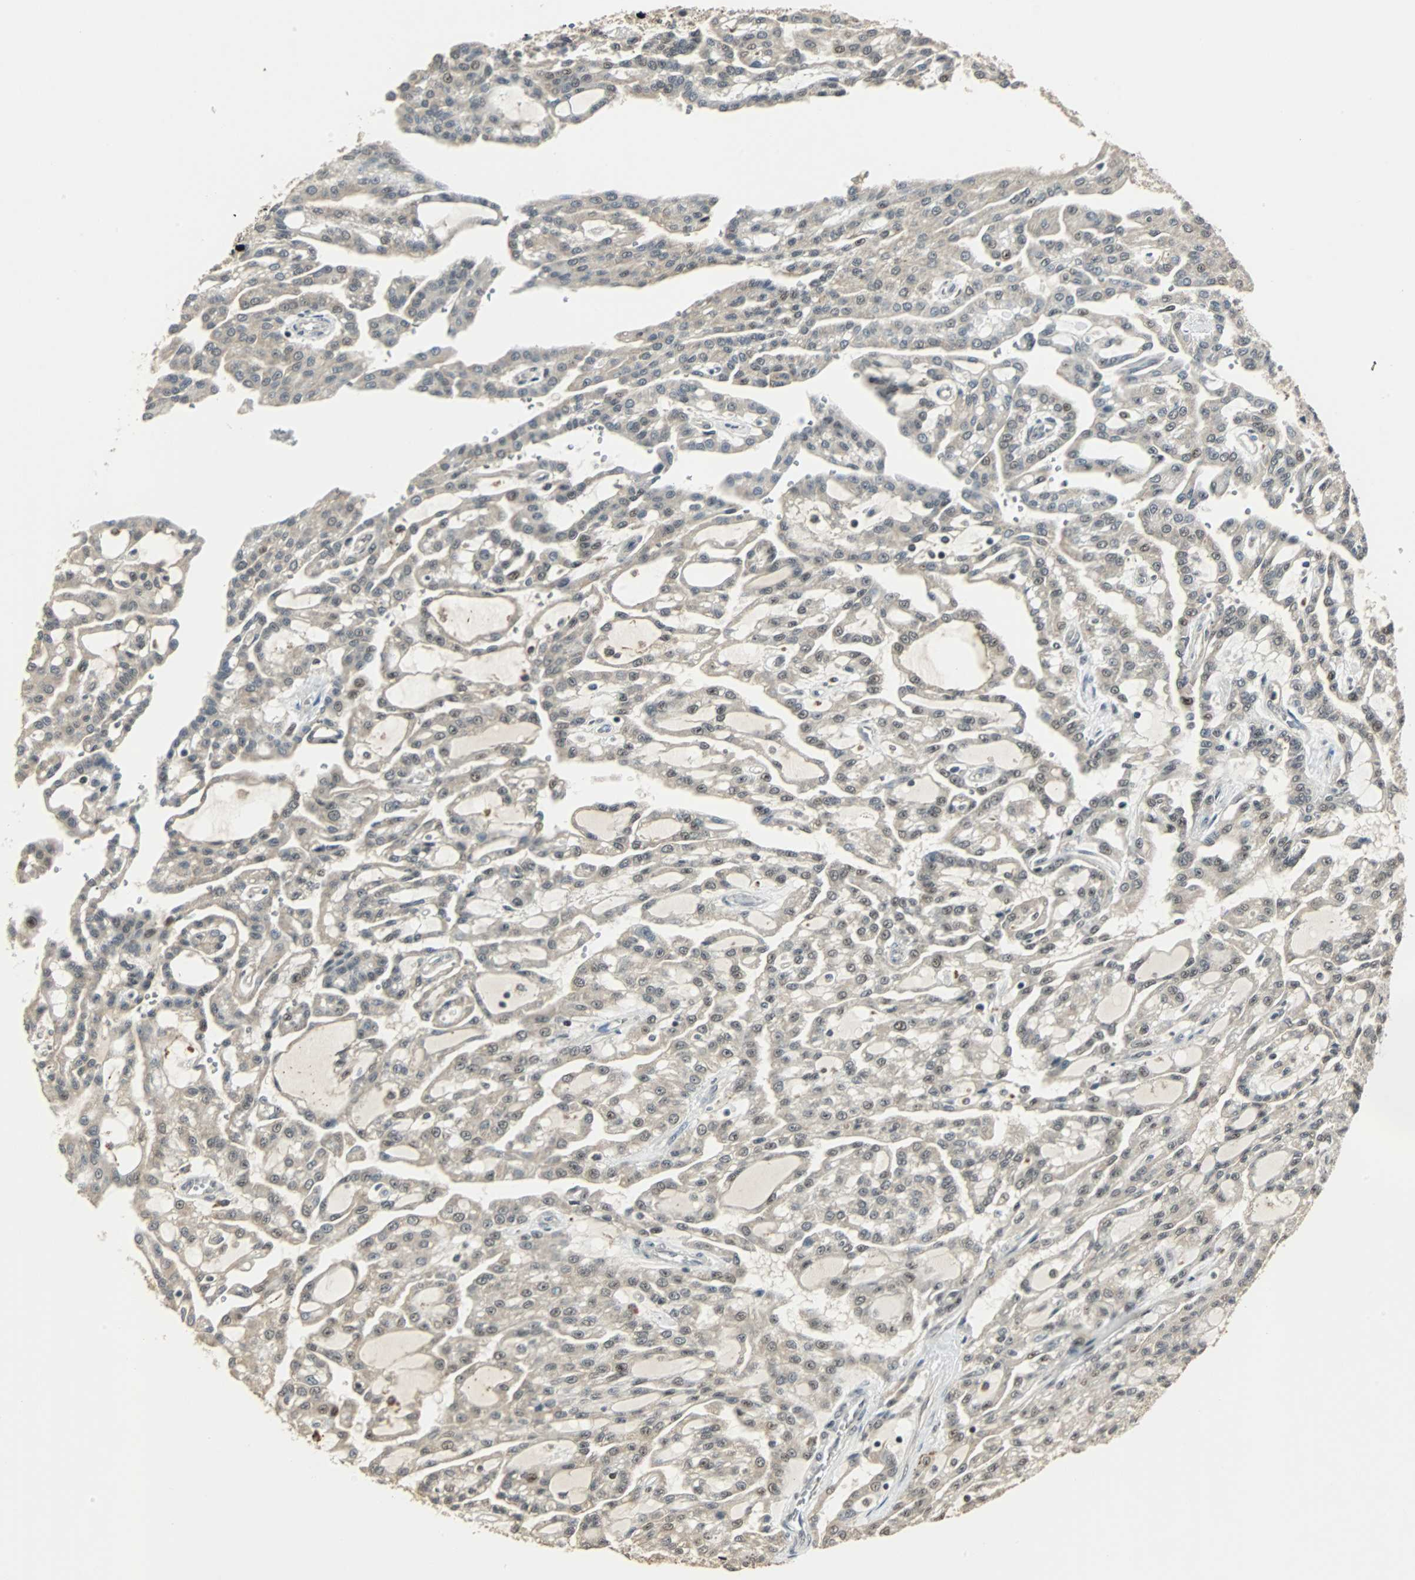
{"staining": {"intensity": "weak", "quantity": "<25%", "location": "nuclear"}, "tissue": "renal cancer", "cell_type": "Tumor cells", "image_type": "cancer", "snomed": [{"axis": "morphology", "description": "Adenocarcinoma, NOS"}, {"axis": "topography", "description": "Kidney"}], "caption": "The histopathology image demonstrates no staining of tumor cells in renal adenocarcinoma. Brightfield microscopy of immunohistochemistry (IHC) stained with DAB (3,3'-diaminobenzidine) (brown) and hematoxylin (blue), captured at high magnification.", "gene": "MED4", "patient": {"sex": "male", "age": 63}}